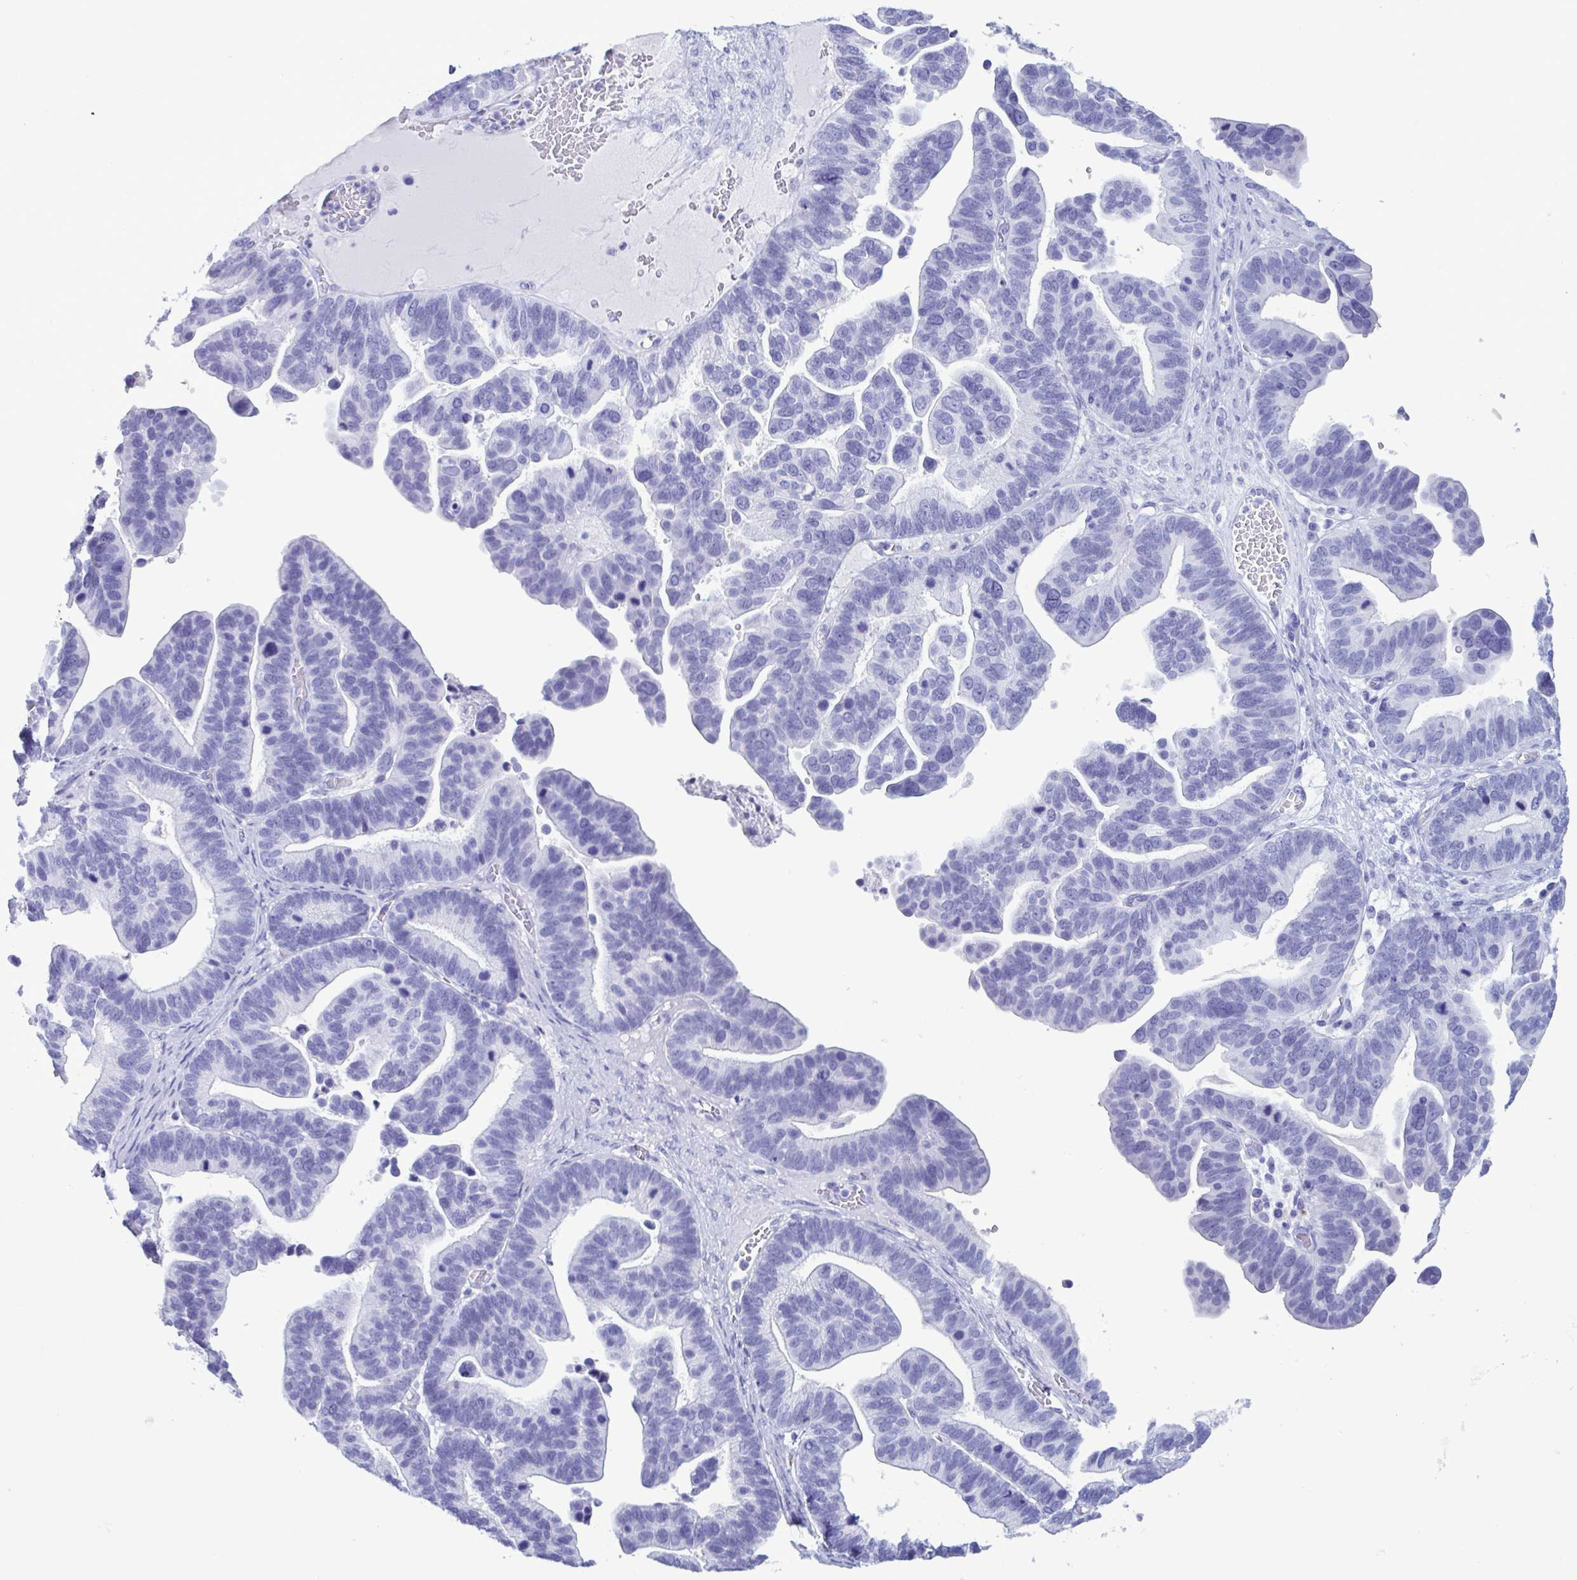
{"staining": {"intensity": "negative", "quantity": "none", "location": "none"}, "tissue": "ovarian cancer", "cell_type": "Tumor cells", "image_type": "cancer", "snomed": [{"axis": "morphology", "description": "Cystadenocarcinoma, serous, NOS"}, {"axis": "topography", "description": "Ovary"}], "caption": "Protein analysis of serous cystadenocarcinoma (ovarian) shows no significant positivity in tumor cells.", "gene": "LTF", "patient": {"sex": "female", "age": 56}}